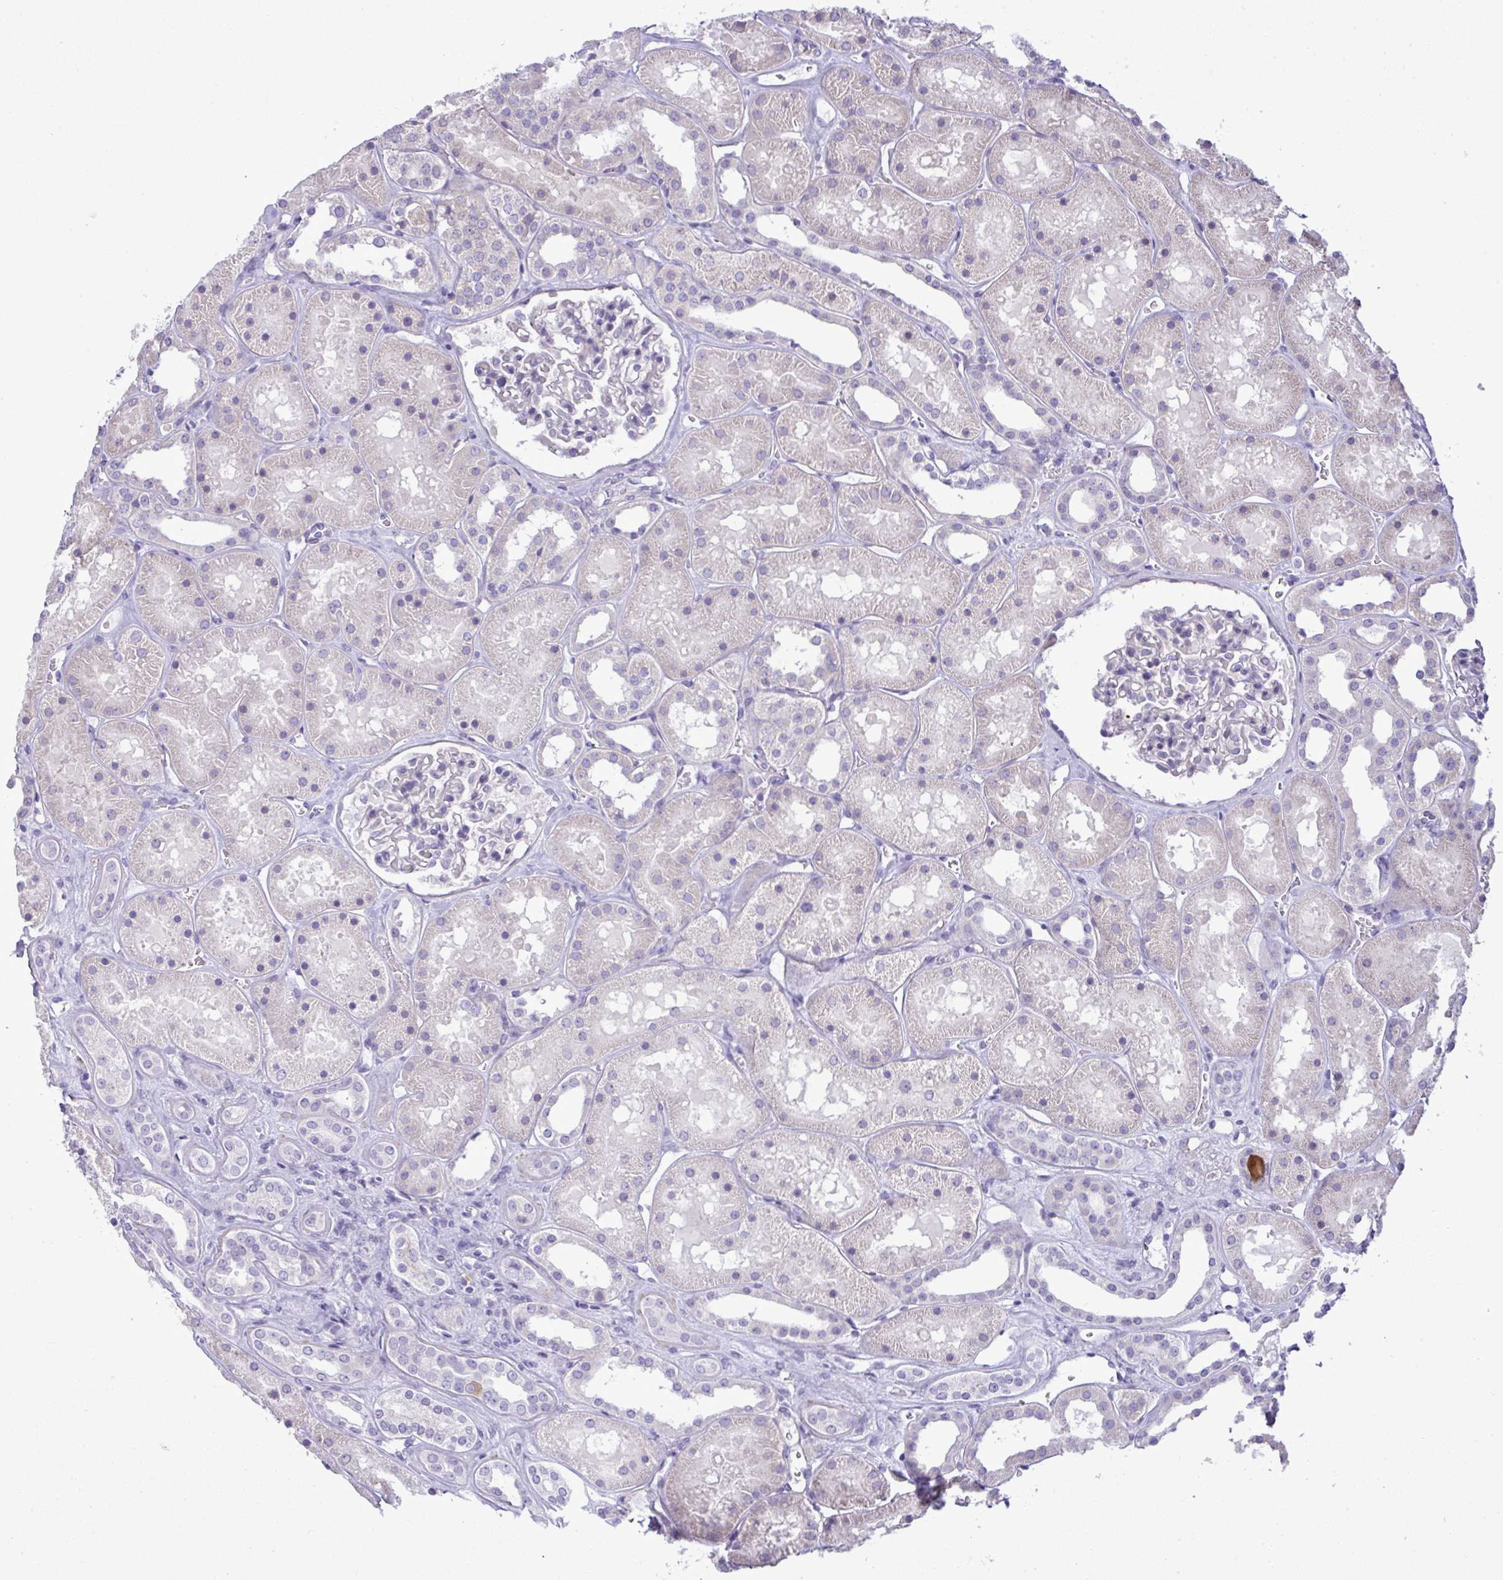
{"staining": {"intensity": "negative", "quantity": "none", "location": "none"}, "tissue": "kidney", "cell_type": "Cells in glomeruli", "image_type": "normal", "snomed": [{"axis": "morphology", "description": "Normal tissue, NOS"}, {"axis": "topography", "description": "Kidney"}], "caption": "Immunohistochemical staining of benign kidney displays no significant expression in cells in glomeruli.", "gene": "SPAG1", "patient": {"sex": "female", "age": 41}}